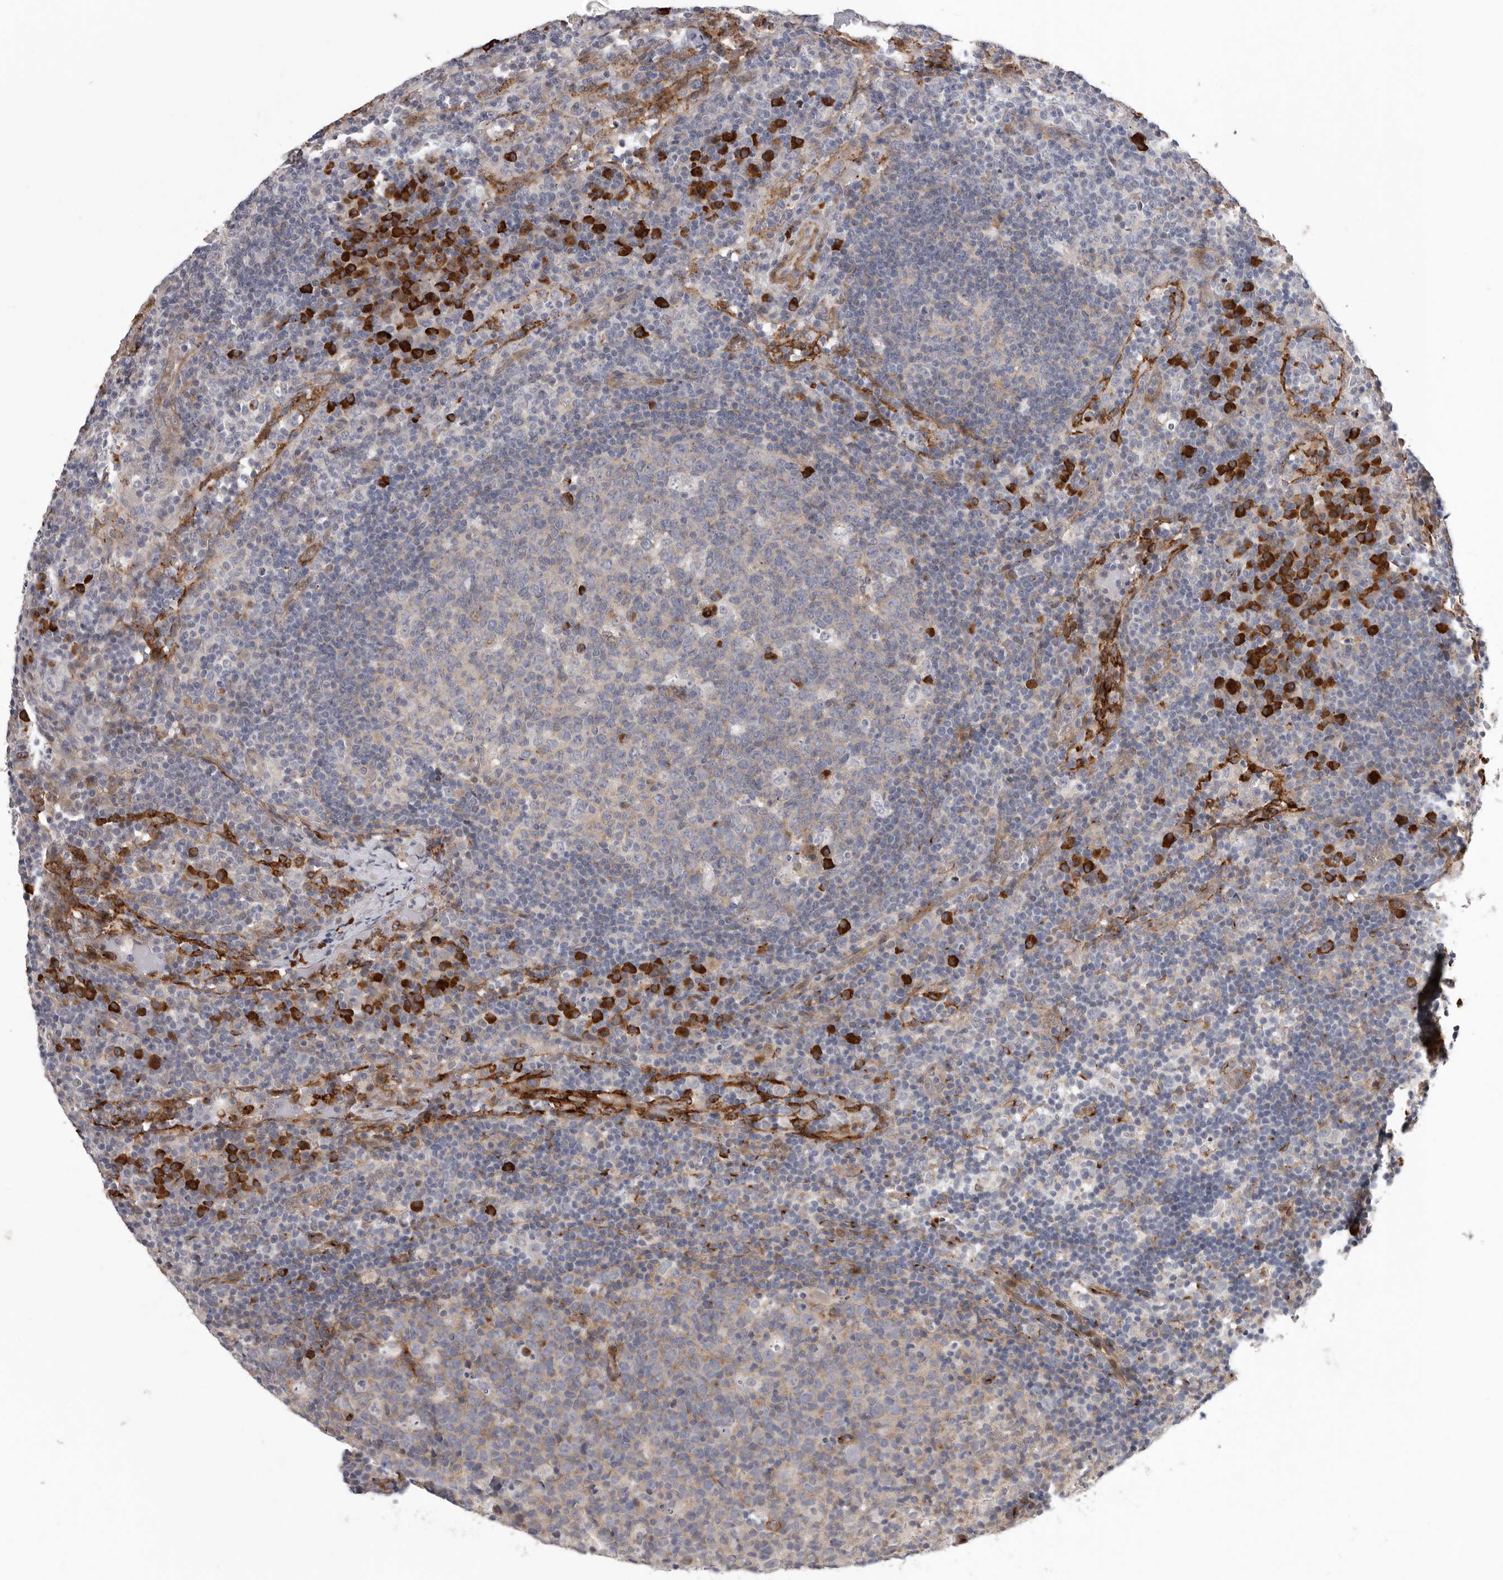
{"staining": {"intensity": "moderate", "quantity": "25%-75%", "location": "cytoplasmic/membranous"}, "tissue": "lymph node", "cell_type": "Germinal center cells", "image_type": "normal", "snomed": [{"axis": "morphology", "description": "Normal tissue, NOS"}, {"axis": "morphology", "description": "Inflammation, NOS"}, {"axis": "topography", "description": "Lymph node"}], "caption": "IHC photomicrograph of unremarkable lymph node: human lymph node stained using IHC exhibits medium levels of moderate protein expression localized specifically in the cytoplasmic/membranous of germinal center cells, appearing as a cytoplasmic/membranous brown color.", "gene": "ATXN3L", "patient": {"sex": "male", "age": 55}}